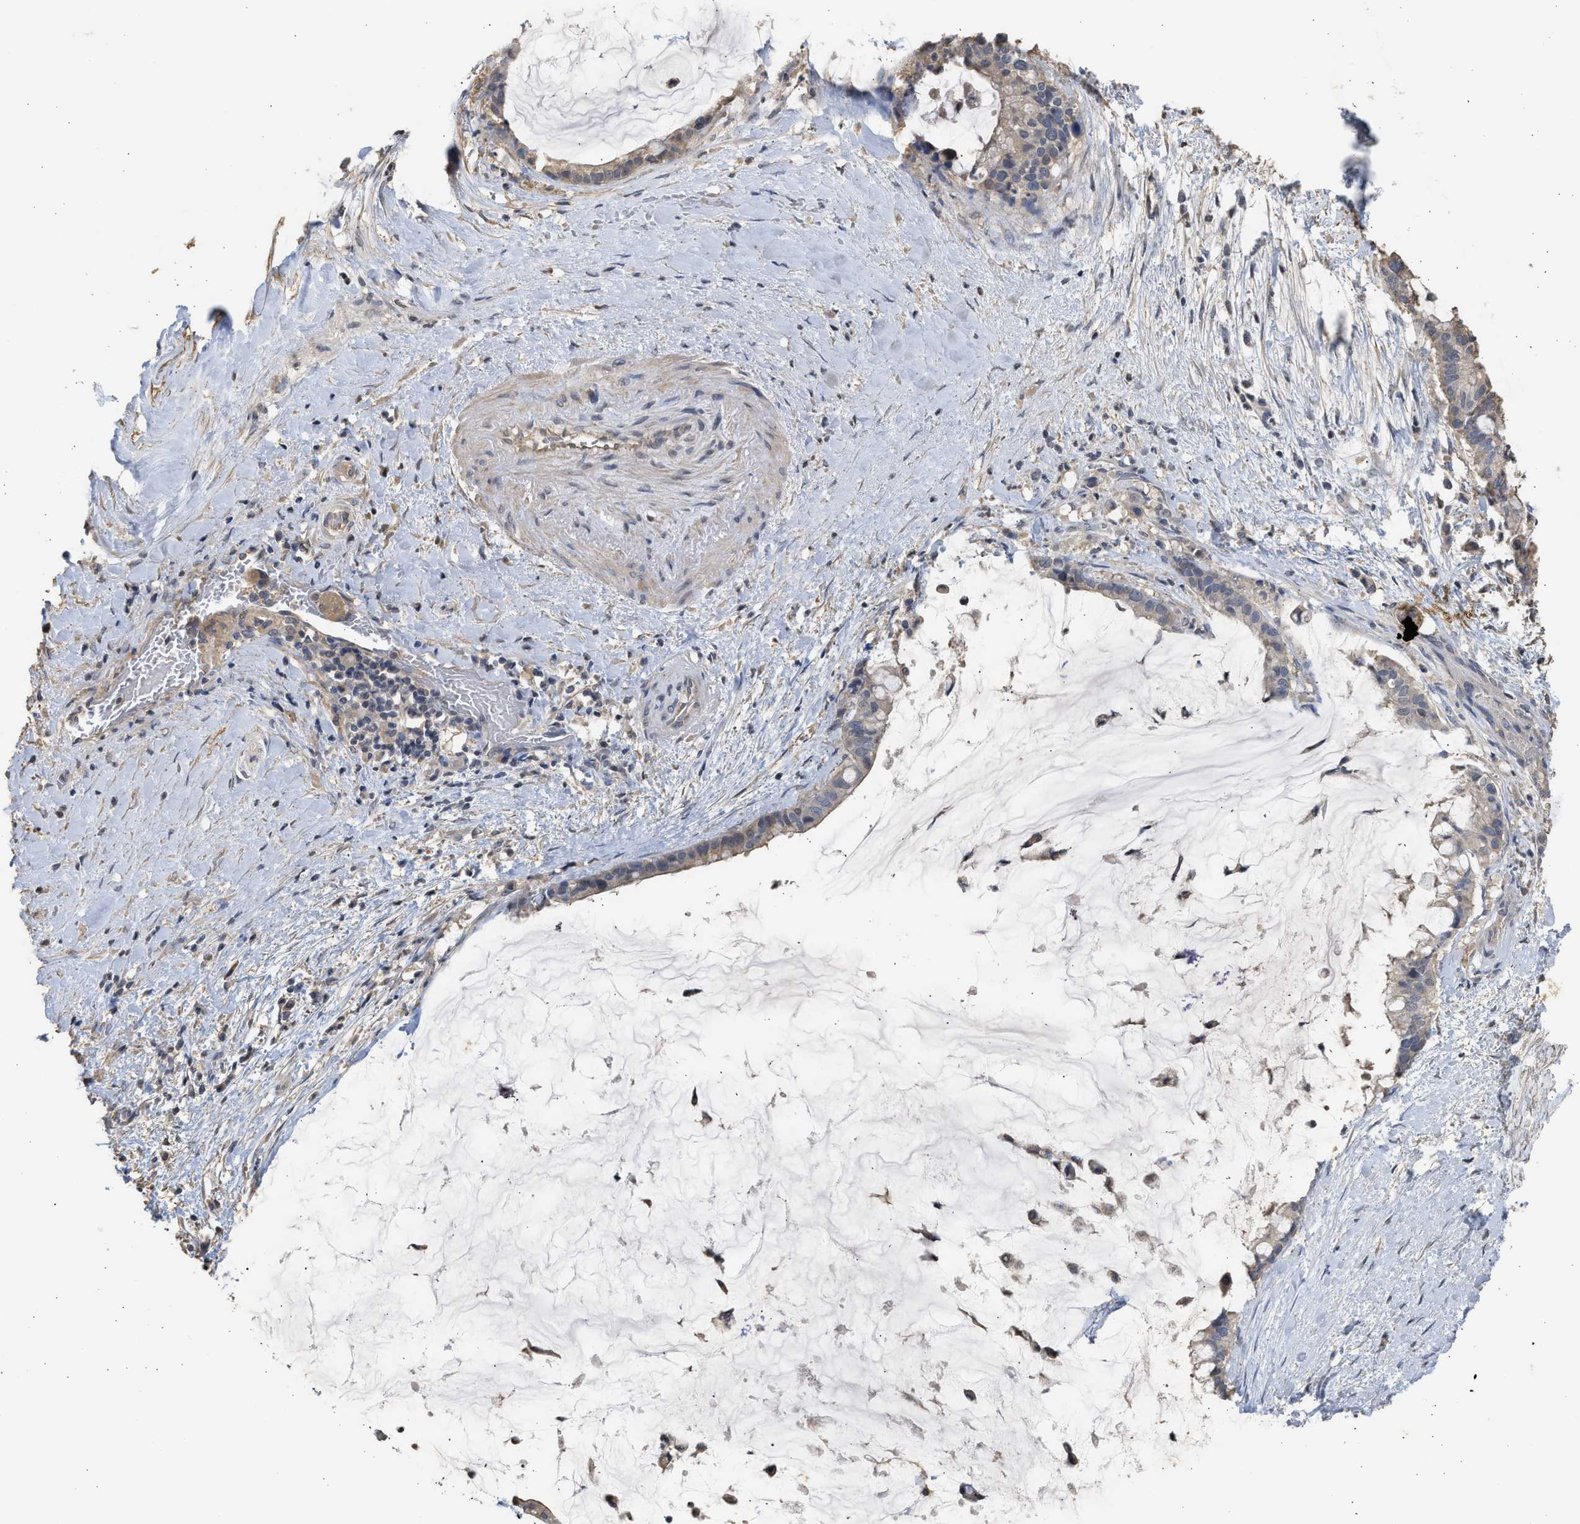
{"staining": {"intensity": "weak", "quantity": "<25%", "location": "cytoplasmic/membranous"}, "tissue": "pancreatic cancer", "cell_type": "Tumor cells", "image_type": "cancer", "snomed": [{"axis": "morphology", "description": "Adenocarcinoma, NOS"}, {"axis": "topography", "description": "Pancreas"}], "caption": "Protein analysis of pancreatic cancer shows no significant expression in tumor cells. Brightfield microscopy of immunohistochemistry (IHC) stained with DAB (3,3'-diaminobenzidine) (brown) and hematoxylin (blue), captured at high magnification.", "gene": "SULT2A1", "patient": {"sex": "male", "age": 41}}